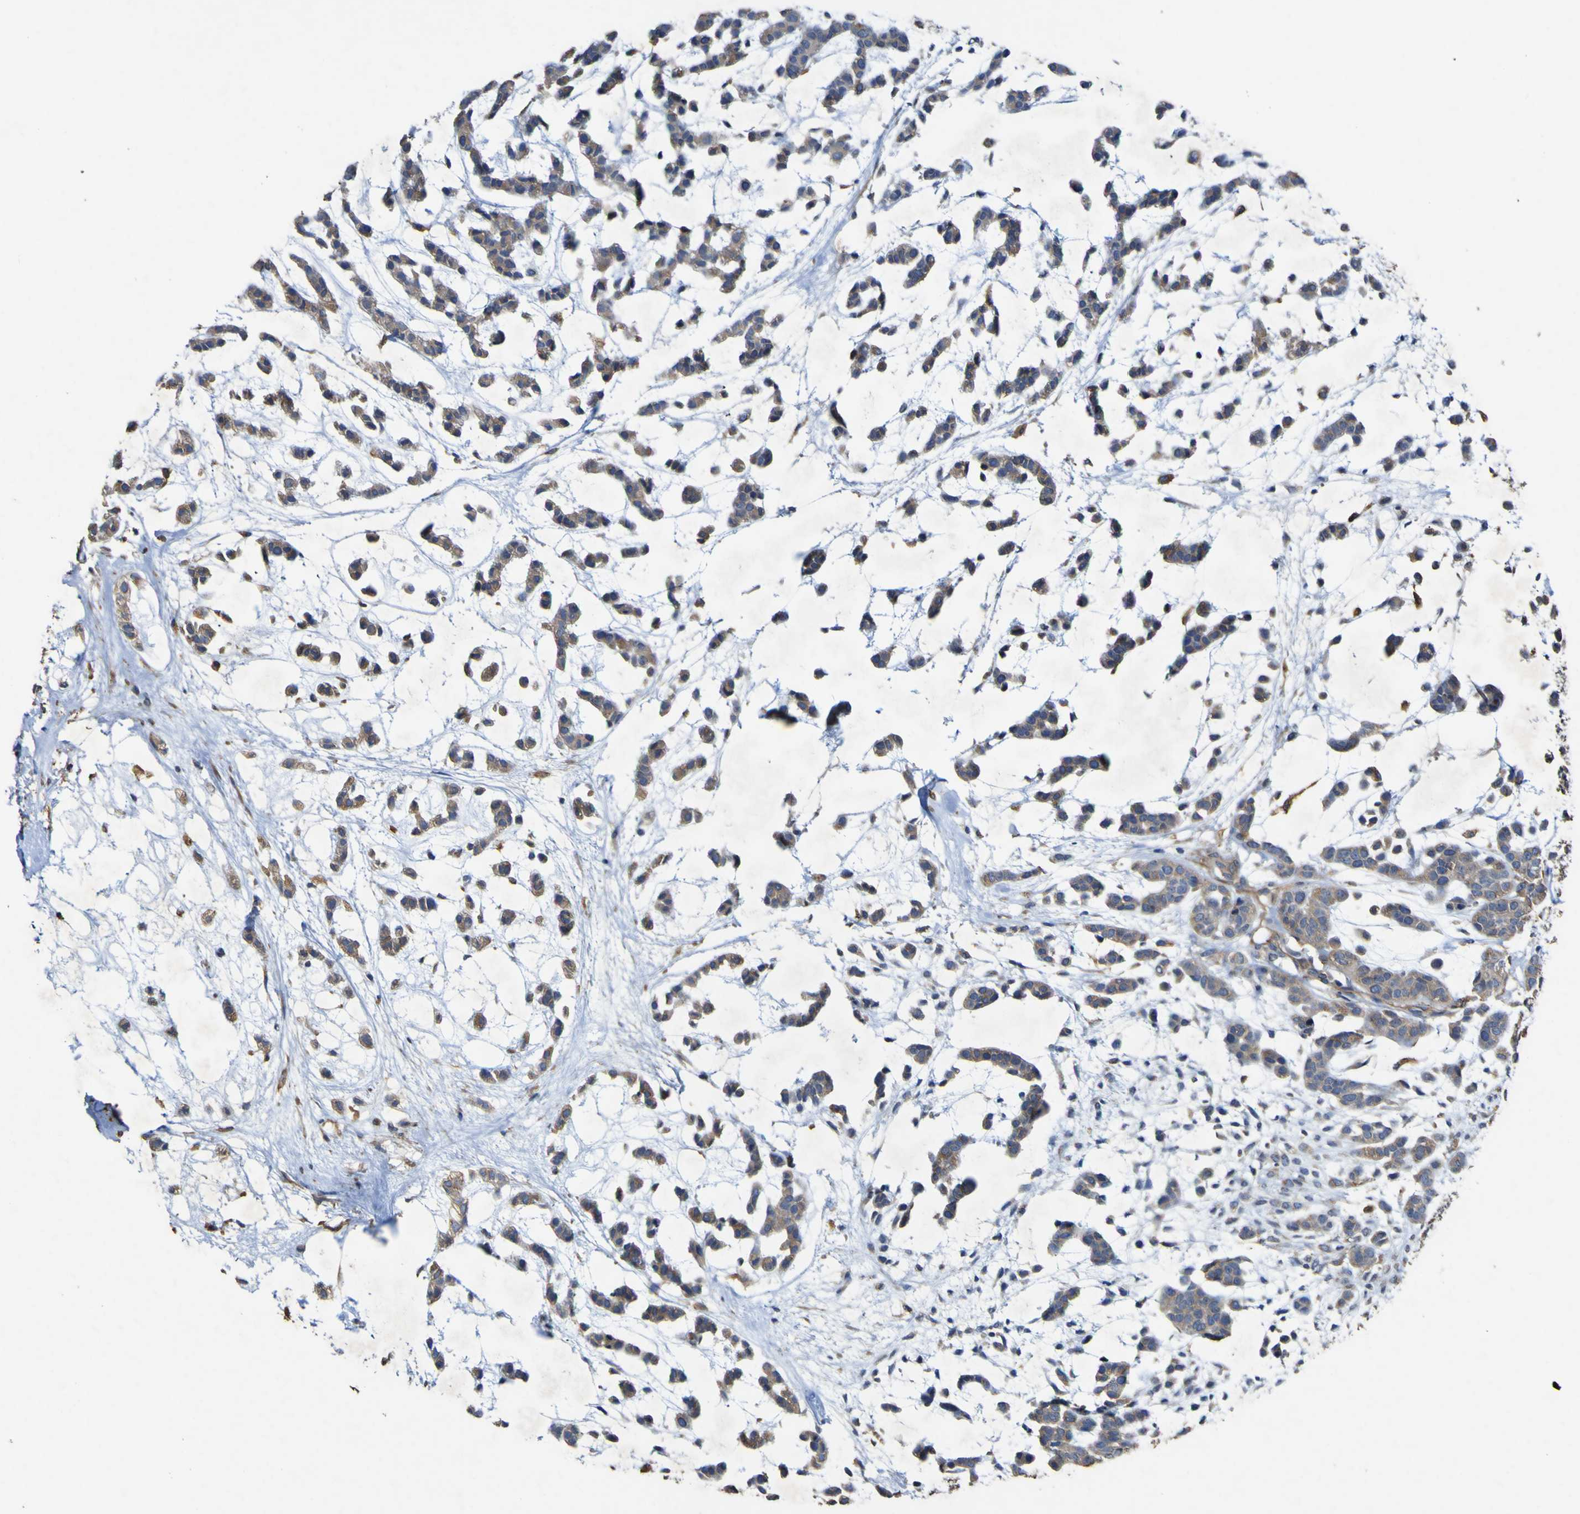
{"staining": {"intensity": "moderate", "quantity": ">75%", "location": "cytoplasmic/membranous"}, "tissue": "head and neck cancer", "cell_type": "Tumor cells", "image_type": "cancer", "snomed": [{"axis": "morphology", "description": "Squamous cell carcinoma, NOS"}, {"axis": "topography", "description": "Head-Neck"}], "caption": "Protein staining displays moderate cytoplasmic/membranous expression in approximately >75% of tumor cells in squamous cell carcinoma (head and neck). (brown staining indicates protein expression, while blue staining denotes nuclei).", "gene": "TNFSF15", "patient": {"sex": "male", "age": 64}}